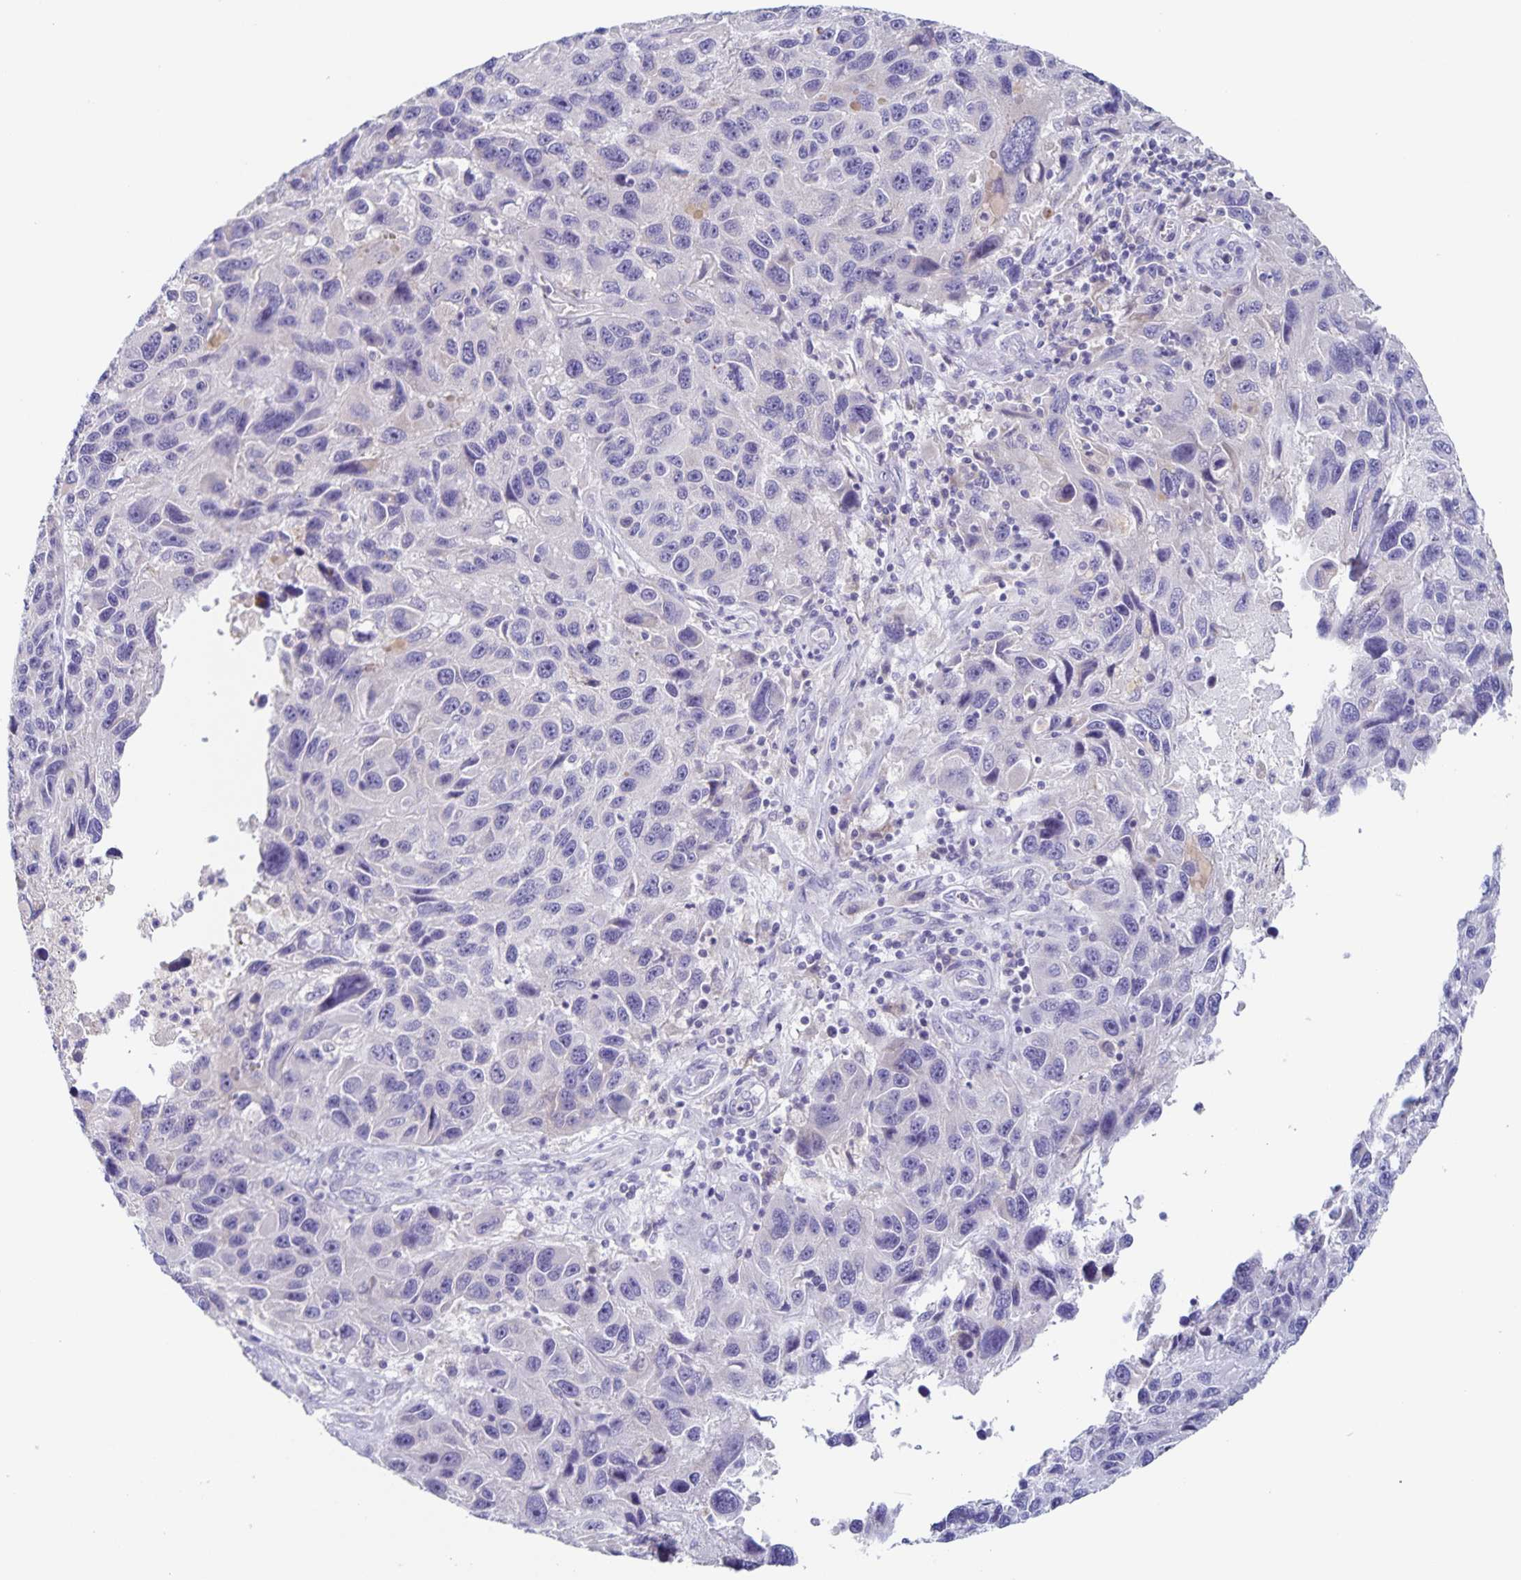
{"staining": {"intensity": "negative", "quantity": "none", "location": "none"}, "tissue": "melanoma", "cell_type": "Tumor cells", "image_type": "cancer", "snomed": [{"axis": "morphology", "description": "Malignant melanoma, NOS"}, {"axis": "topography", "description": "Skin"}], "caption": "Image shows no protein positivity in tumor cells of melanoma tissue.", "gene": "RPL36A", "patient": {"sex": "male", "age": 53}}